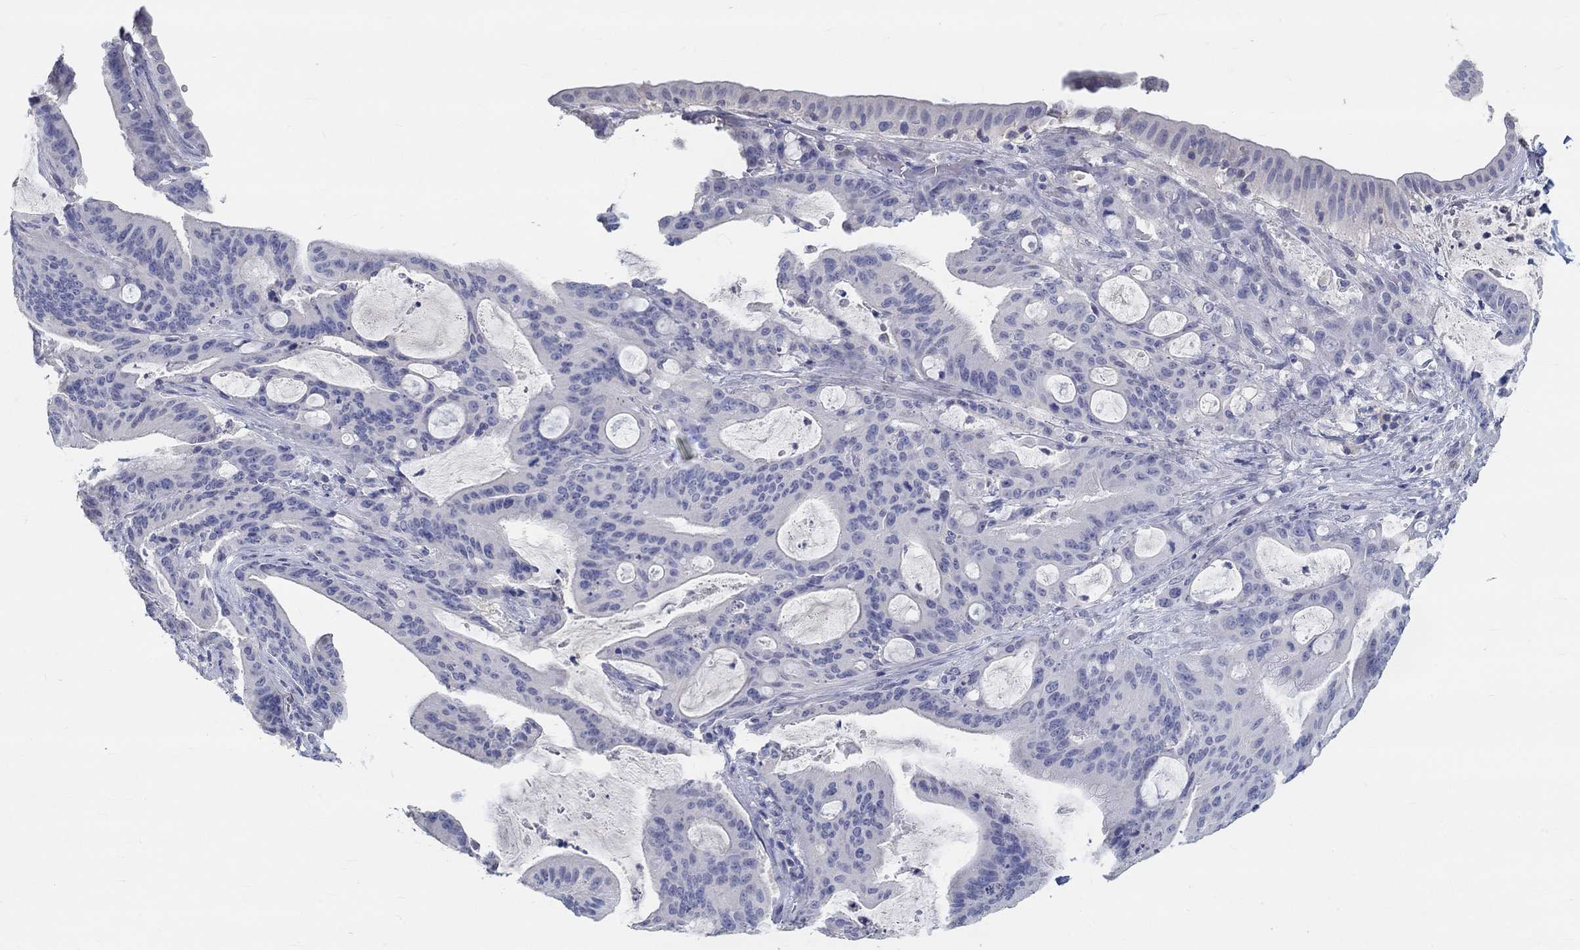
{"staining": {"intensity": "negative", "quantity": "none", "location": "none"}, "tissue": "liver cancer", "cell_type": "Tumor cells", "image_type": "cancer", "snomed": [{"axis": "morphology", "description": "Cholangiocarcinoma"}, {"axis": "topography", "description": "Liver"}], "caption": "IHC of cholangiocarcinoma (liver) reveals no positivity in tumor cells.", "gene": "FGF2", "patient": {"sex": "female", "age": 73}}